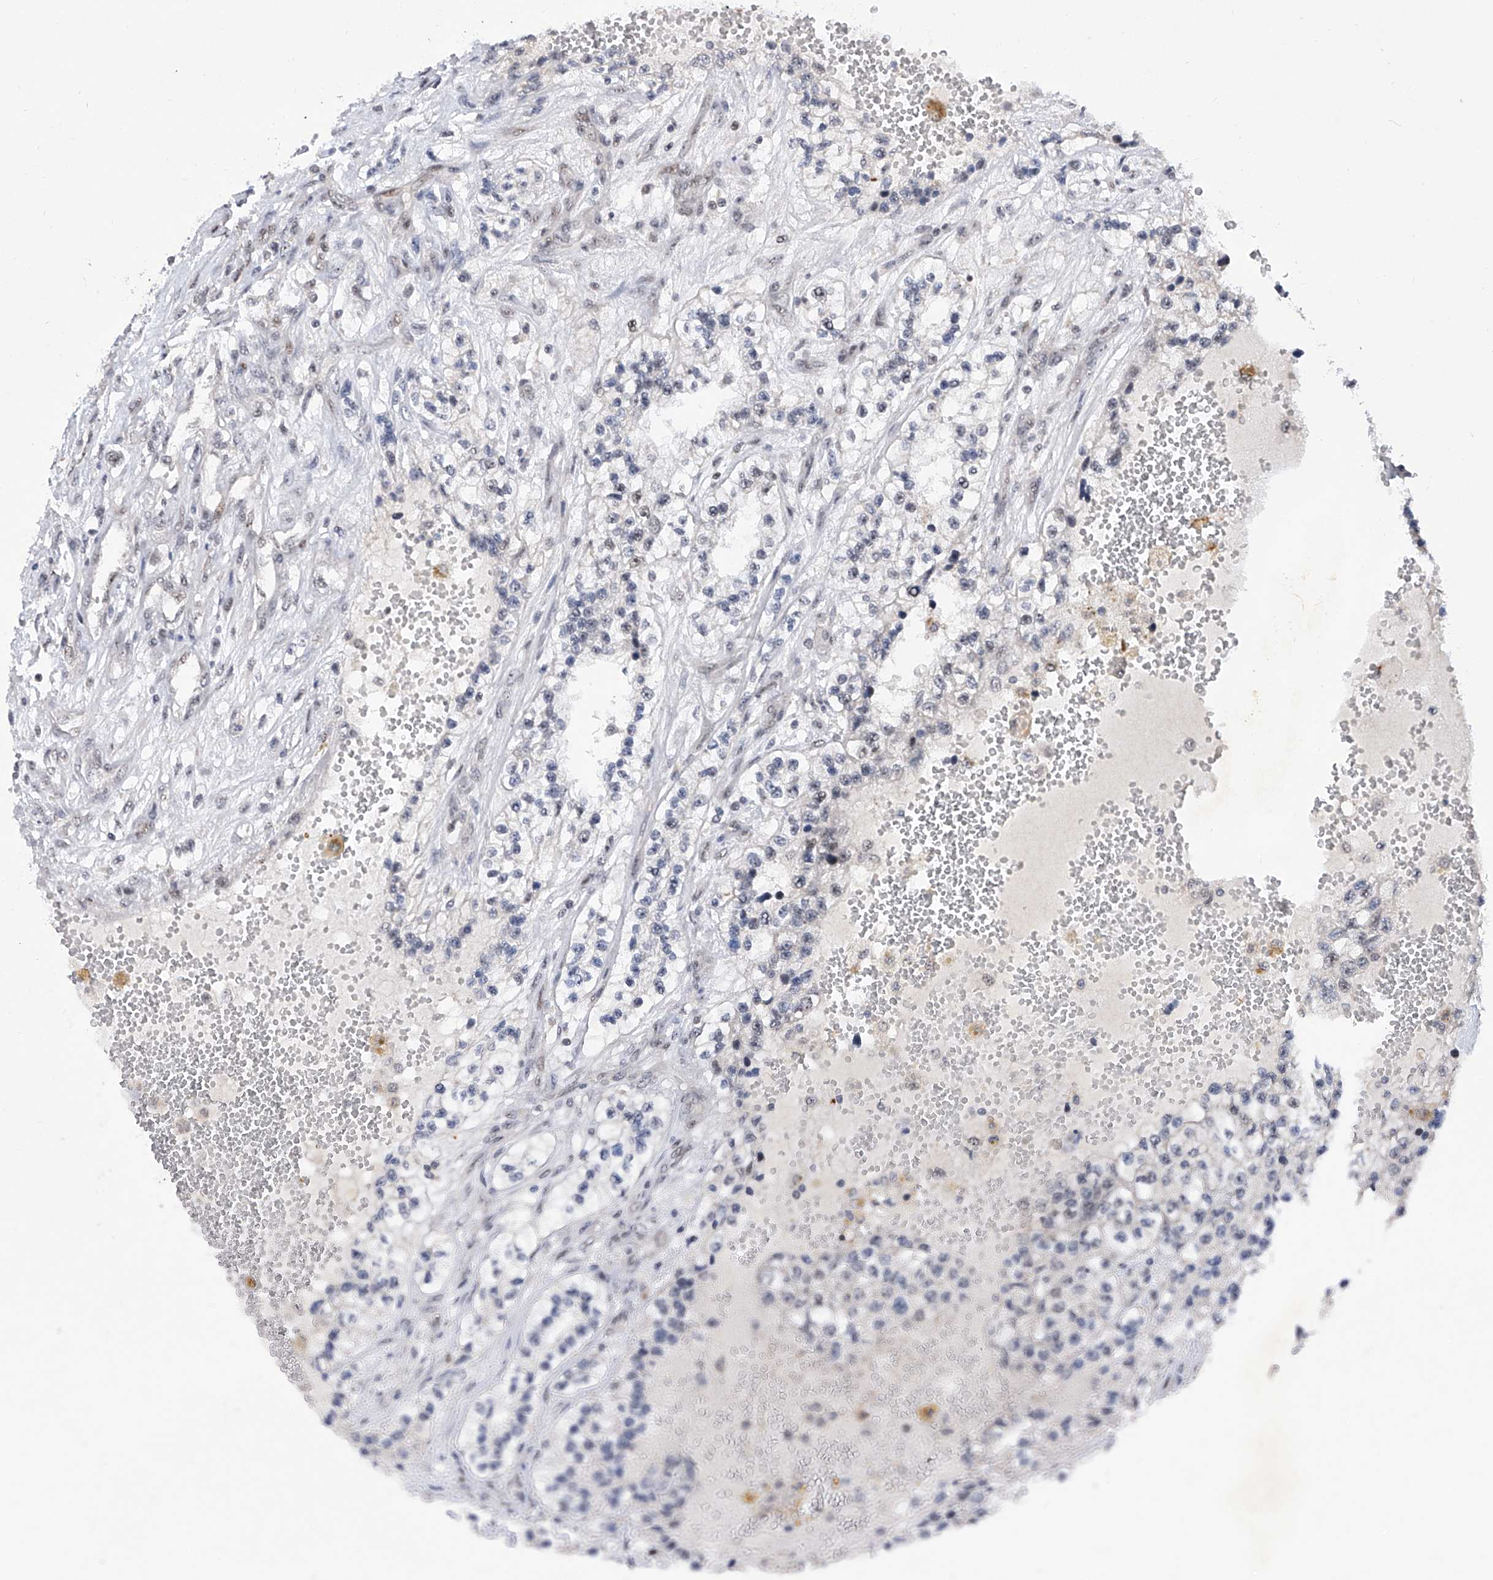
{"staining": {"intensity": "negative", "quantity": "none", "location": "none"}, "tissue": "renal cancer", "cell_type": "Tumor cells", "image_type": "cancer", "snomed": [{"axis": "morphology", "description": "Adenocarcinoma, NOS"}, {"axis": "topography", "description": "Kidney"}], "caption": "Immunohistochemistry (IHC) histopathology image of neoplastic tissue: human renal cancer (adenocarcinoma) stained with DAB displays no significant protein expression in tumor cells.", "gene": "RAD54L", "patient": {"sex": "female", "age": 57}}